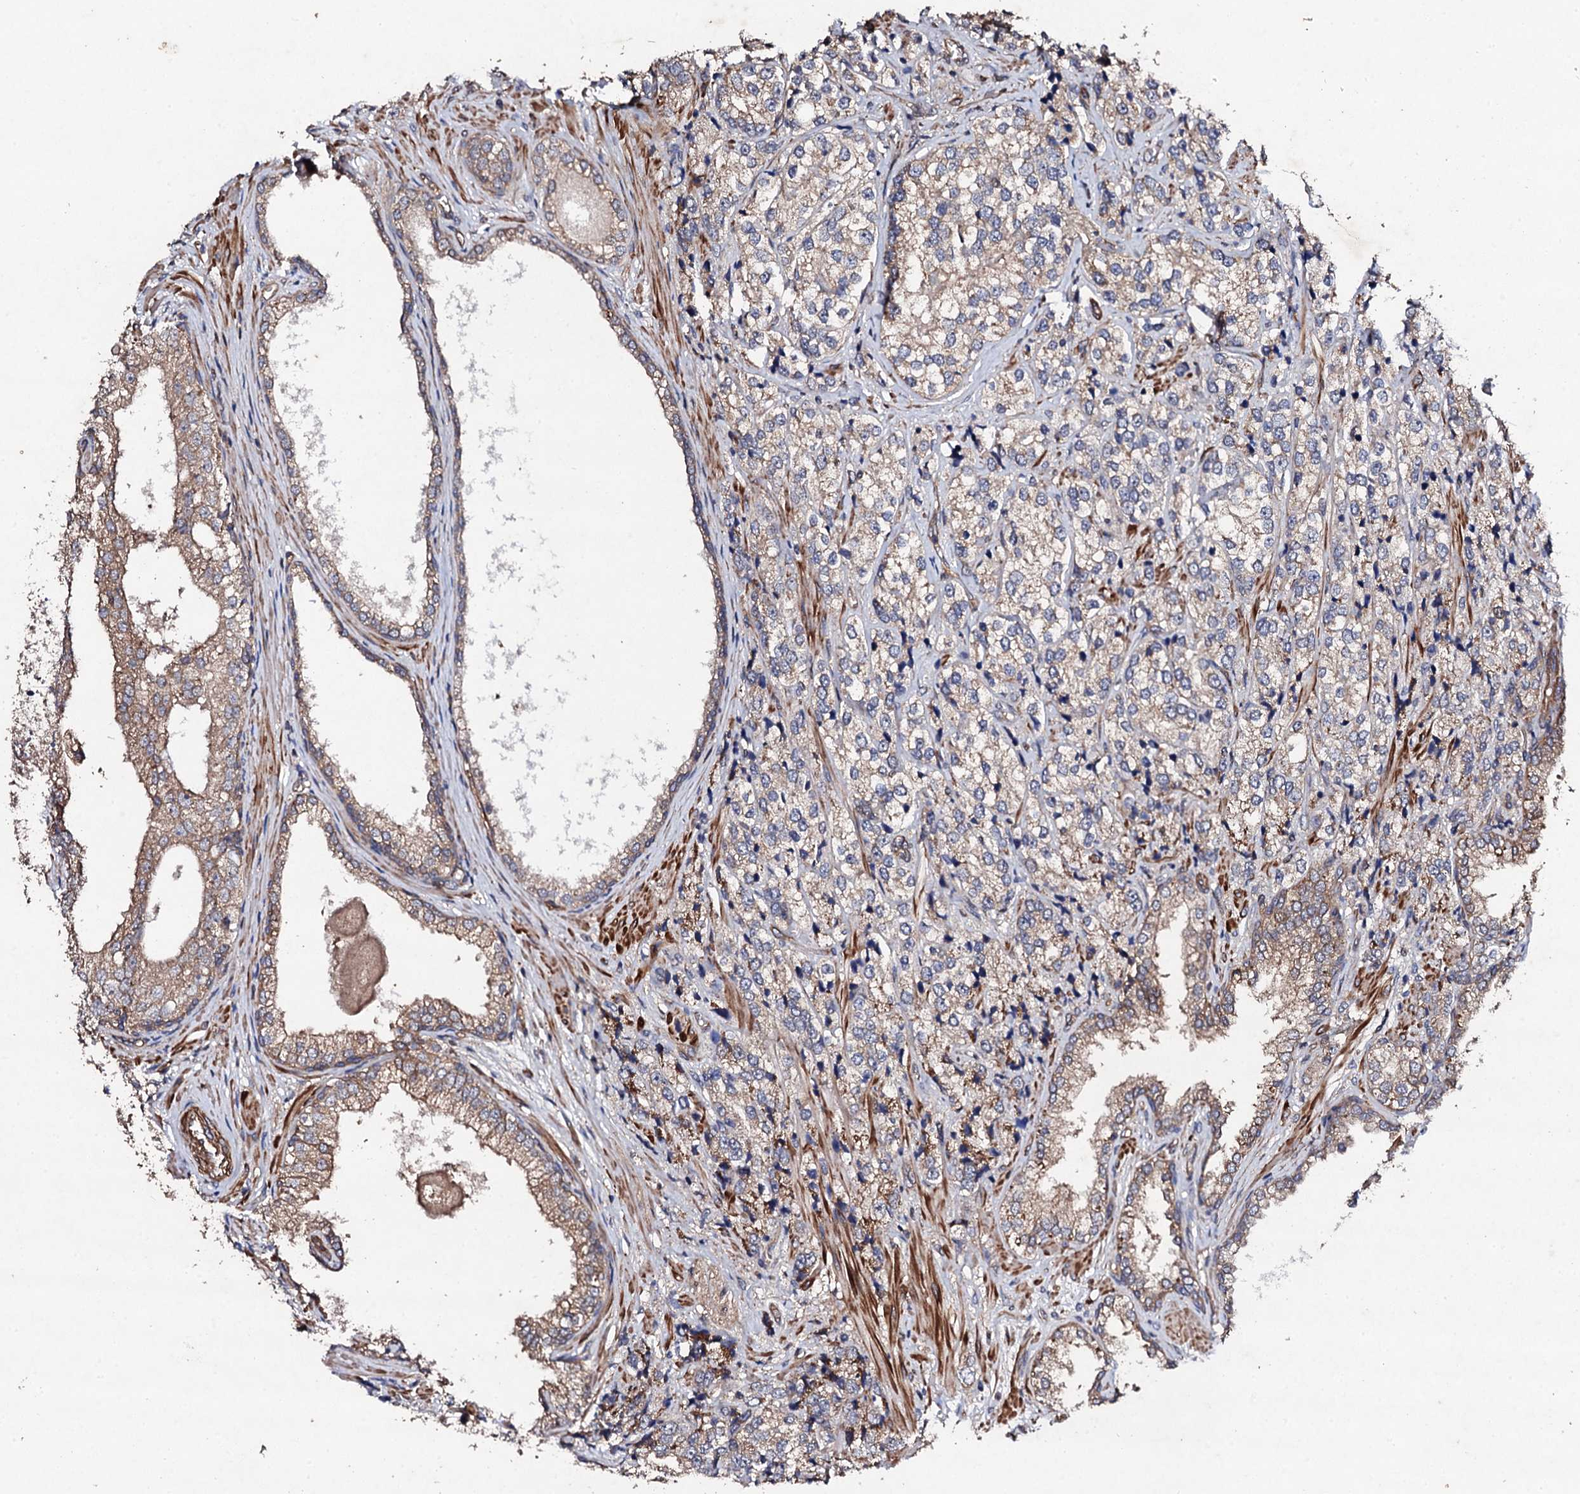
{"staining": {"intensity": "weak", "quantity": ">75%", "location": "cytoplasmic/membranous"}, "tissue": "prostate cancer", "cell_type": "Tumor cells", "image_type": "cancer", "snomed": [{"axis": "morphology", "description": "Adenocarcinoma, High grade"}, {"axis": "topography", "description": "Prostate"}], "caption": "Human prostate cancer stained with a brown dye displays weak cytoplasmic/membranous positive staining in approximately >75% of tumor cells.", "gene": "MOCOS", "patient": {"sex": "male", "age": 69}}